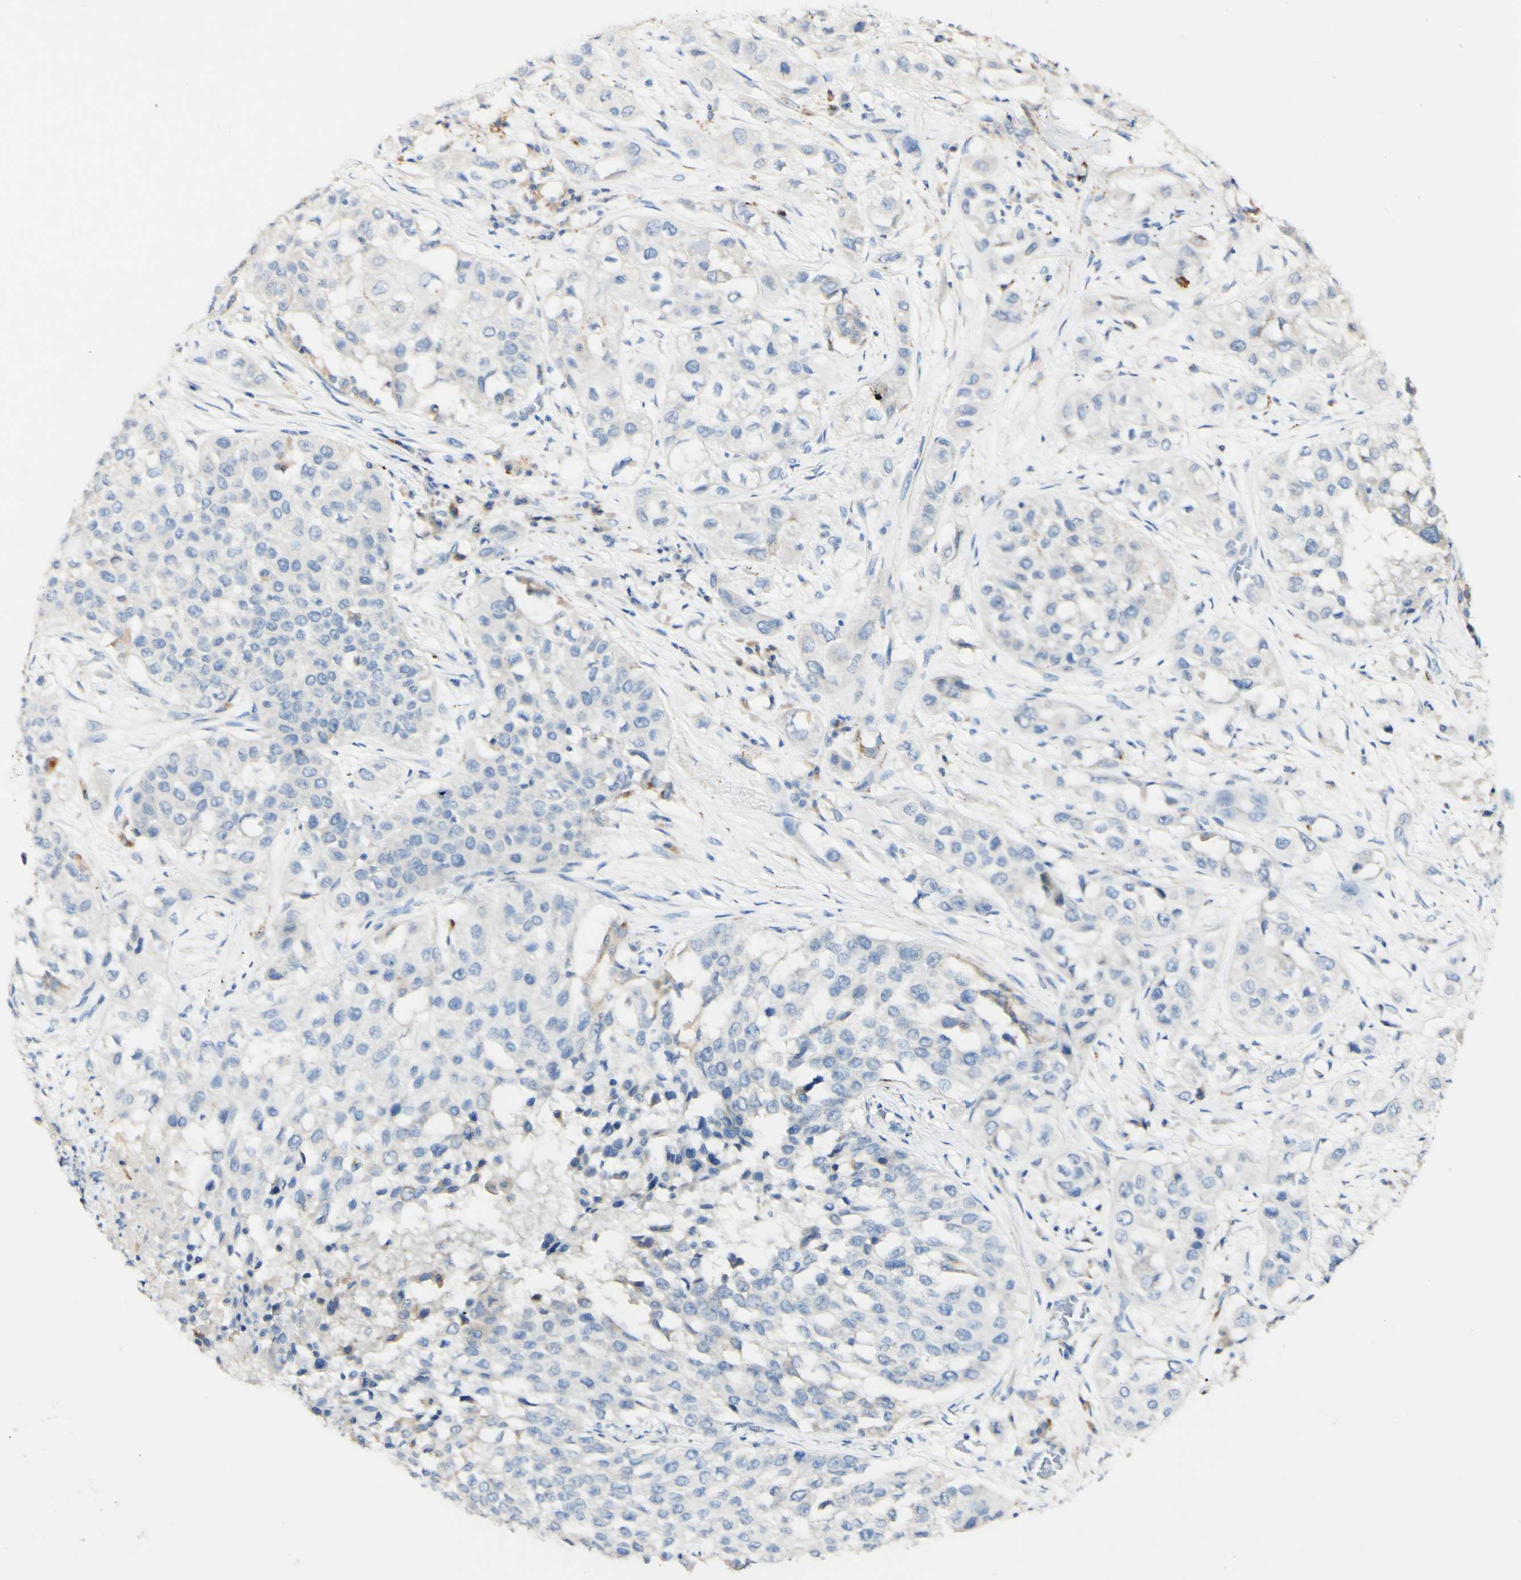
{"staining": {"intensity": "weak", "quantity": "<25%", "location": "cytoplasmic/membranous"}, "tissue": "lung cancer", "cell_type": "Tumor cells", "image_type": "cancer", "snomed": [{"axis": "morphology", "description": "Squamous cell carcinoma, NOS"}, {"axis": "topography", "description": "Lung"}], "caption": "High magnification brightfield microscopy of lung cancer stained with DAB (brown) and counterstained with hematoxylin (blue): tumor cells show no significant staining. (Stains: DAB IHC with hematoxylin counter stain, Microscopy: brightfield microscopy at high magnification).", "gene": "FGF4", "patient": {"sex": "male", "age": 71}}